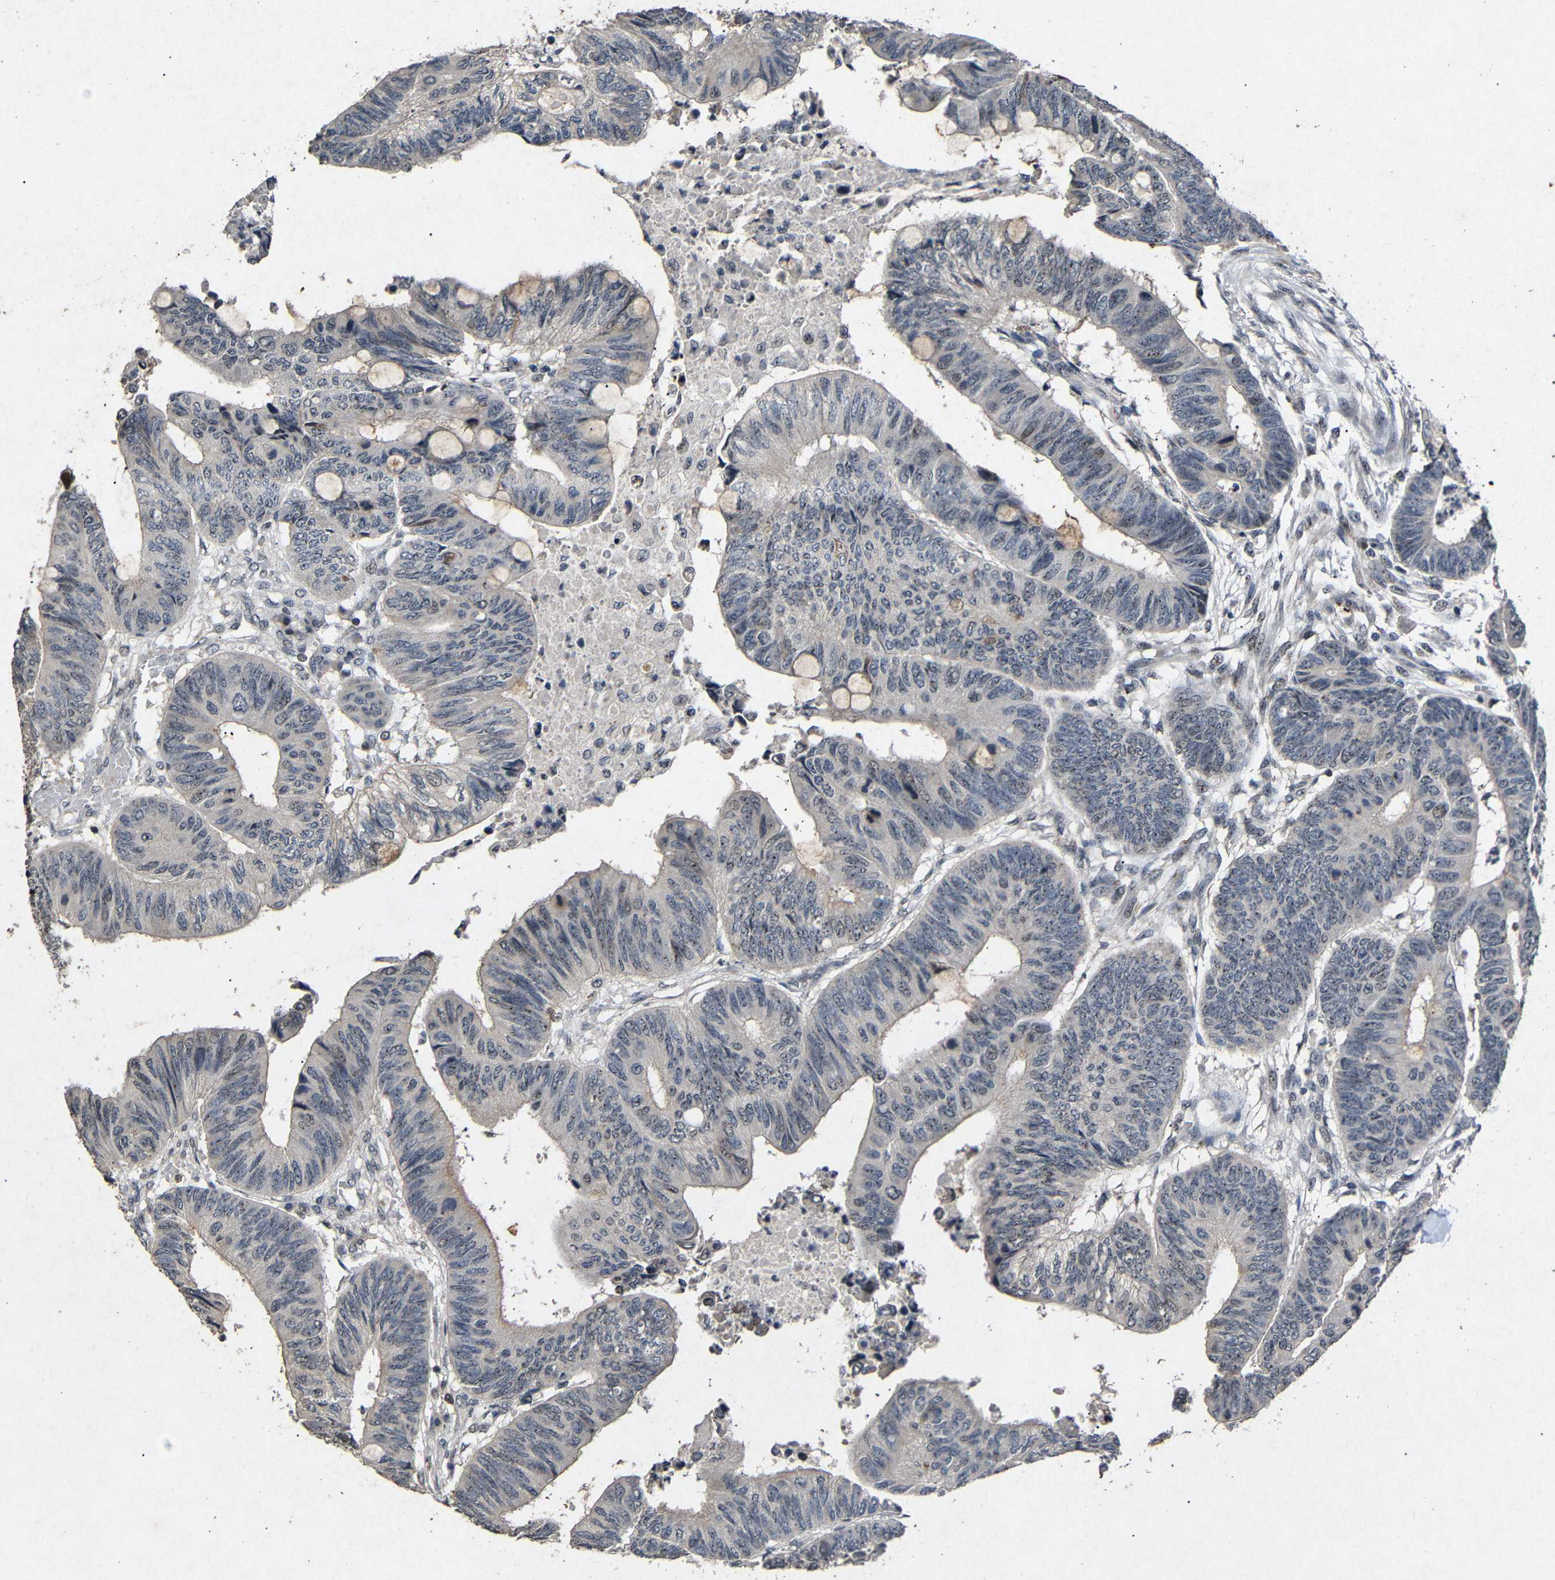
{"staining": {"intensity": "weak", "quantity": "<25%", "location": "cytoplasmic/membranous,nuclear"}, "tissue": "colorectal cancer", "cell_type": "Tumor cells", "image_type": "cancer", "snomed": [{"axis": "morphology", "description": "Normal tissue, NOS"}, {"axis": "morphology", "description": "Adenocarcinoma, NOS"}, {"axis": "topography", "description": "Rectum"}, {"axis": "topography", "description": "Peripheral nerve tissue"}], "caption": "Immunohistochemistry (IHC) of human colorectal adenocarcinoma reveals no positivity in tumor cells. (DAB immunohistochemistry (IHC), high magnification).", "gene": "PARN", "patient": {"sex": "male", "age": 92}}